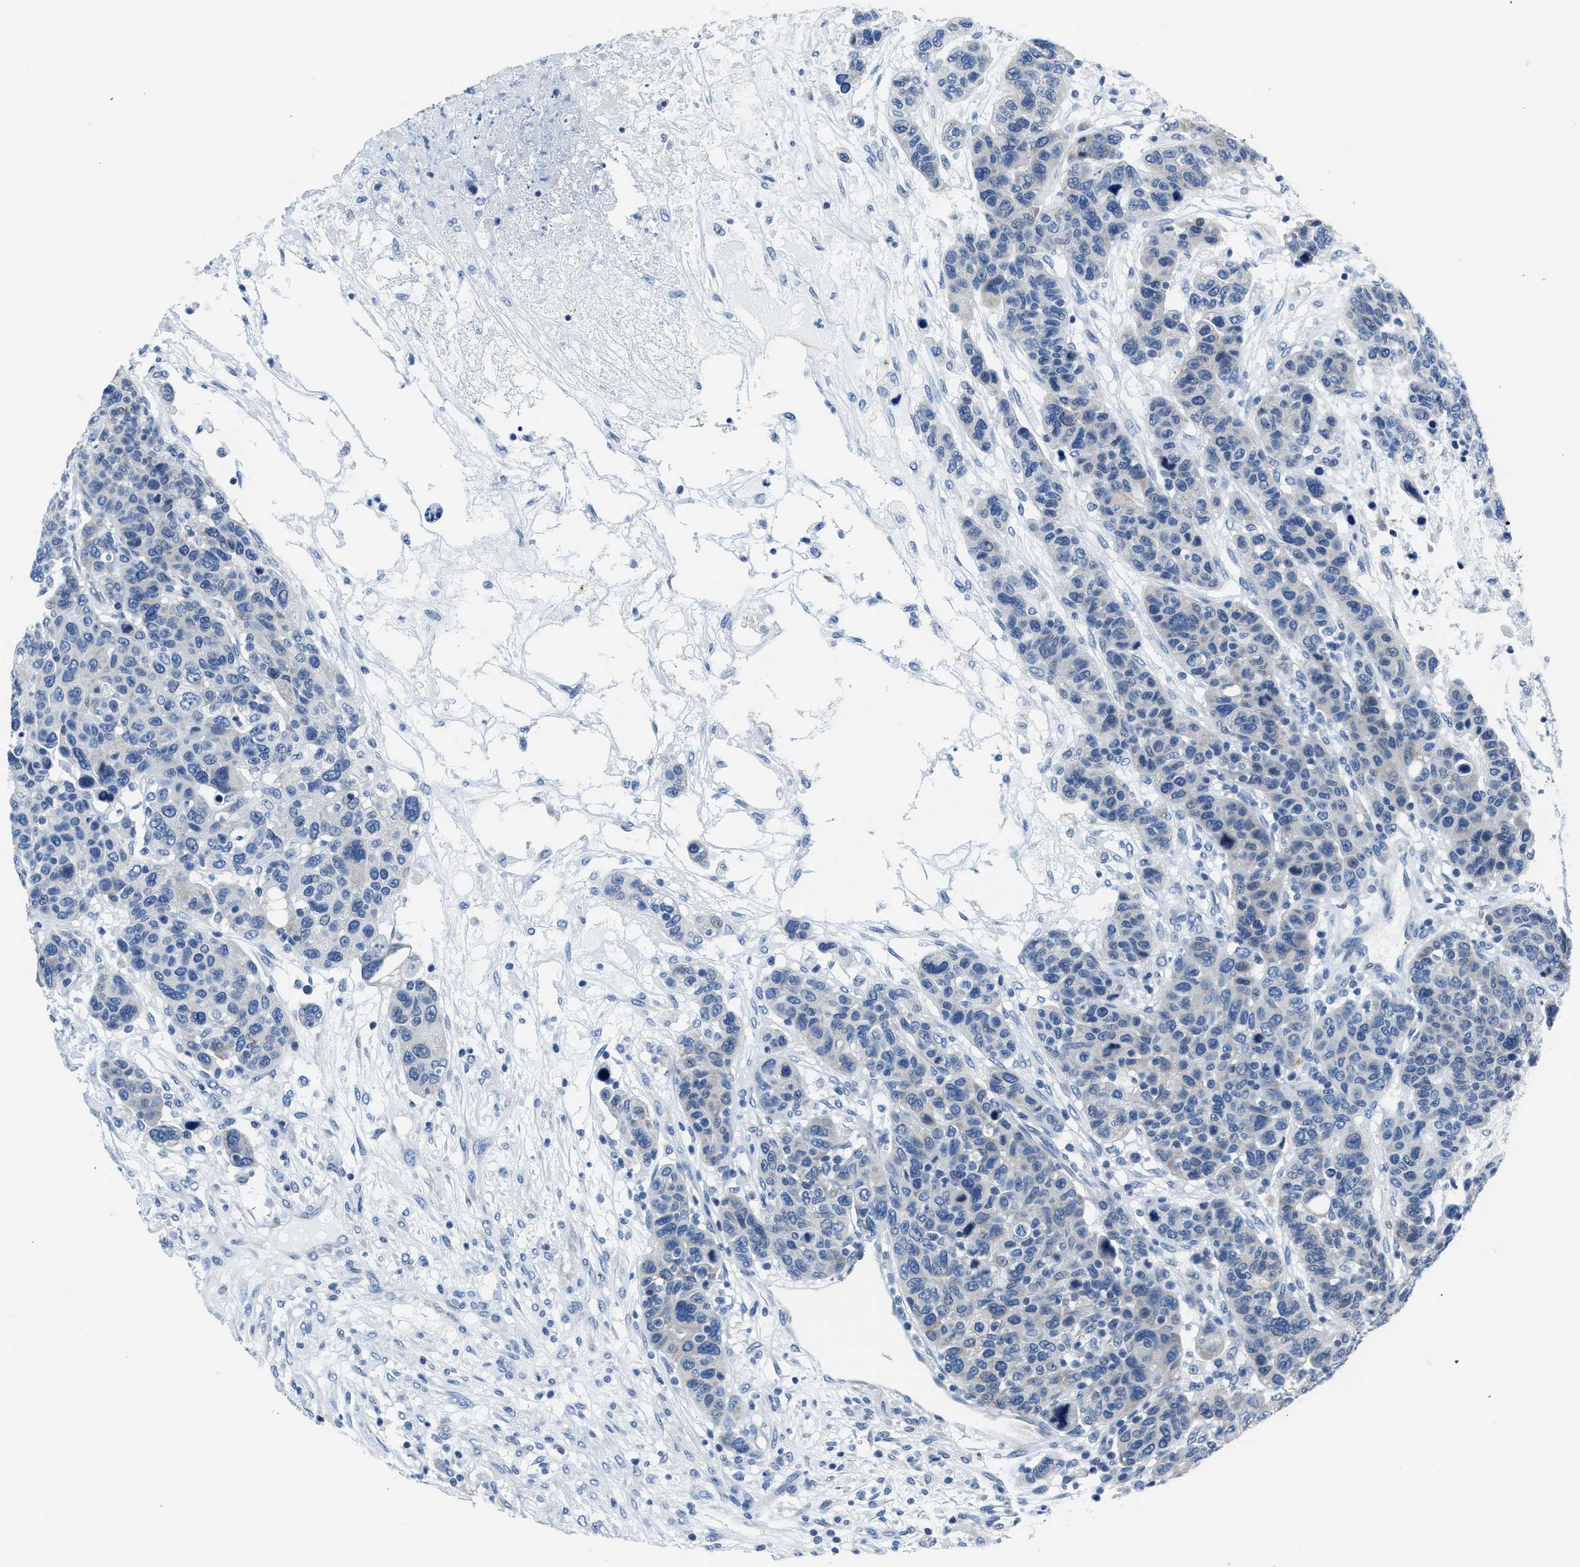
{"staining": {"intensity": "negative", "quantity": "none", "location": "none"}, "tissue": "breast cancer", "cell_type": "Tumor cells", "image_type": "cancer", "snomed": [{"axis": "morphology", "description": "Duct carcinoma"}, {"axis": "topography", "description": "Breast"}], "caption": "Human breast cancer (invasive ductal carcinoma) stained for a protein using IHC demonstrates no expression in tumor cells.", "gene": "ASZ1", "patient": {"sex": "female", "age": 37}}